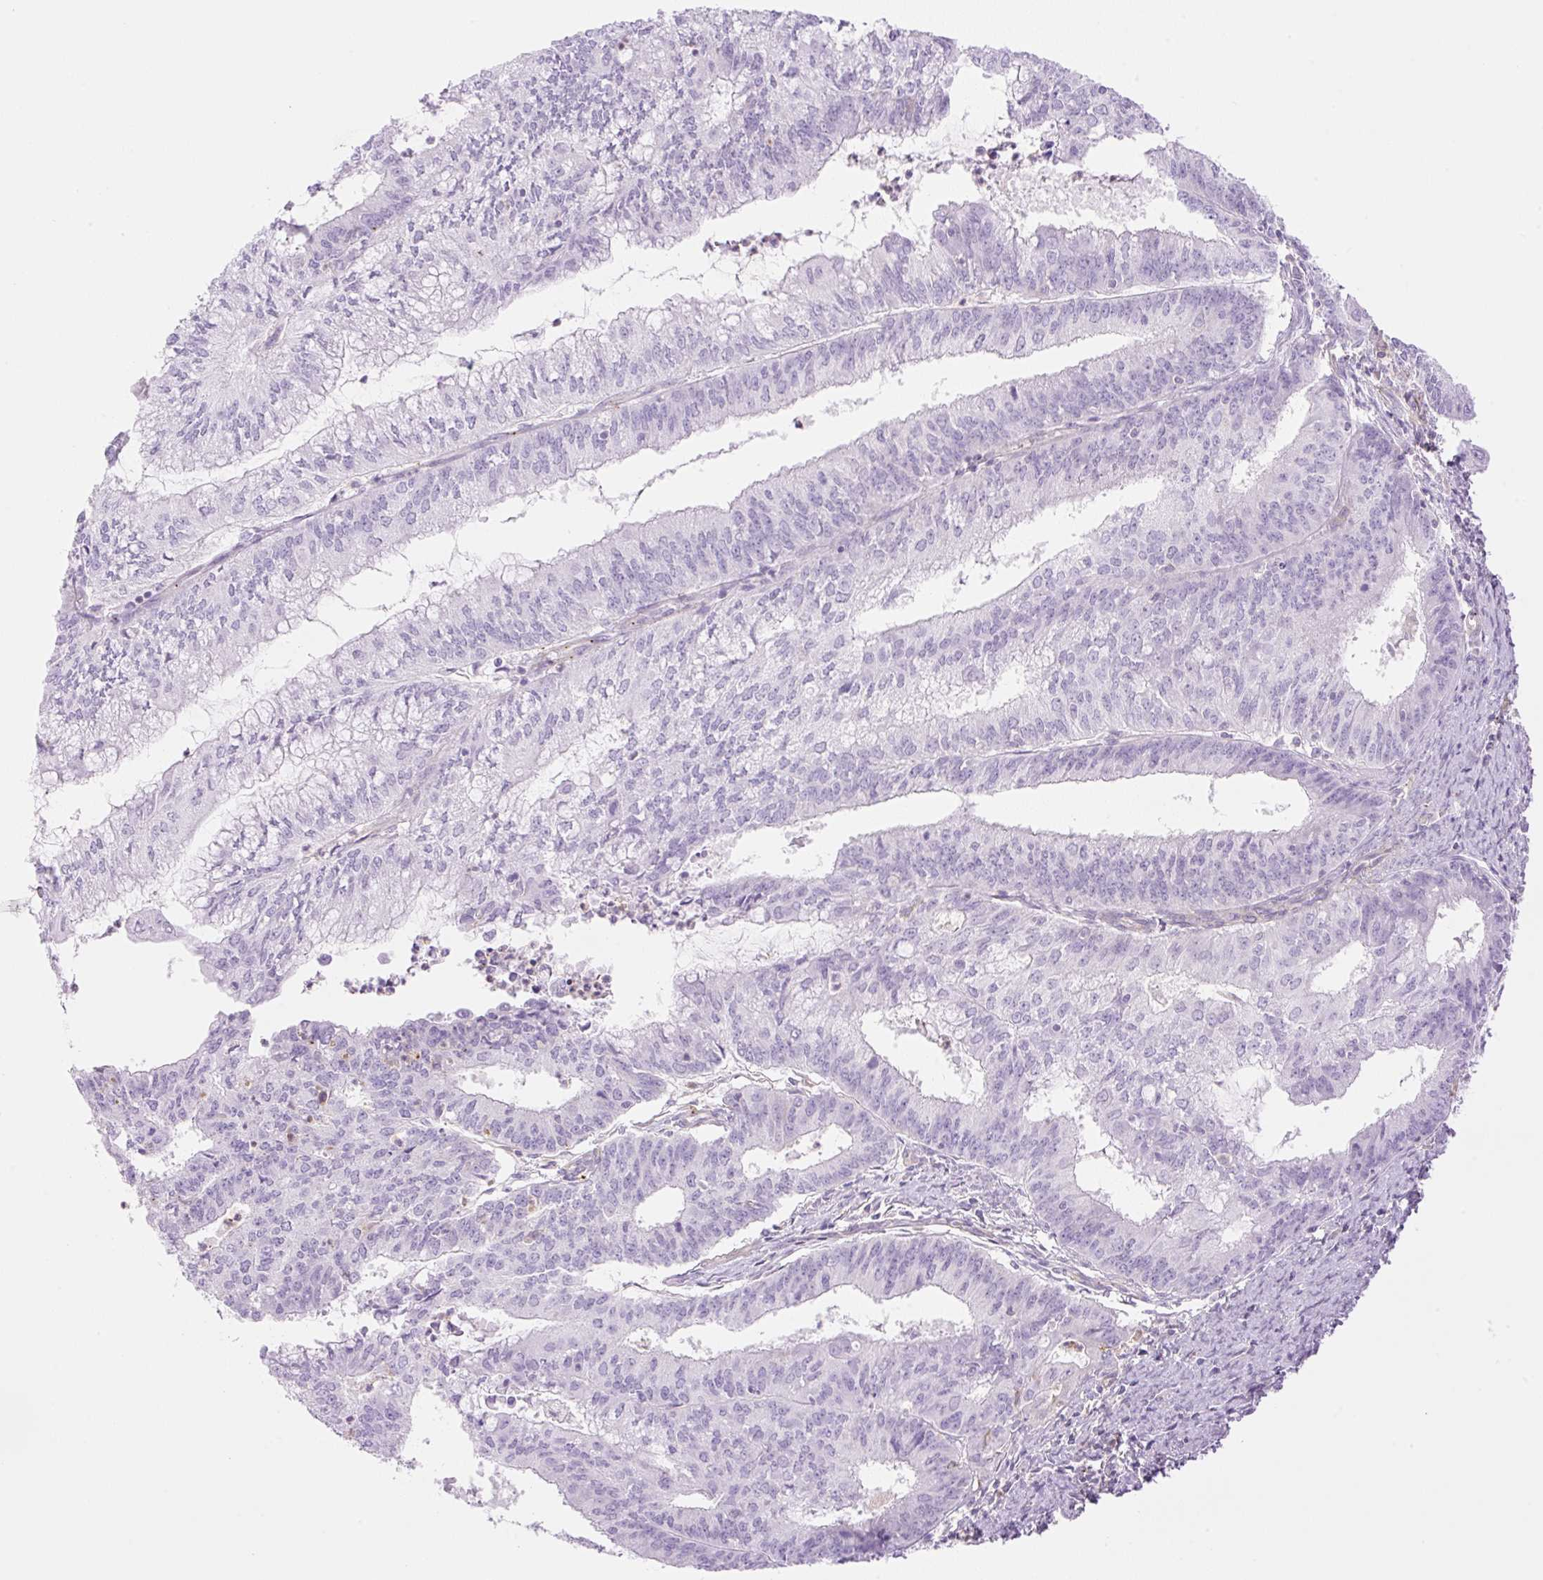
{"staining": {"intensity": "negative", "quantity": "none", "location": "none"}, "tissue": "endometrial cancer", "cell_type": "Tumor cells", "image_type": "cancer", "snomed": [{"axis": "morphology", "description": "Adenocarcinoma, NOS"}, {"axis": "topography", "description": "Endometrium"}], "caption": "Histopathology image shows no protein expression in tumor cells of adenocarcinoma (endometrial) tissue.", "gene": "EHD3", "patient": {"sex": "female", "age": 61}}